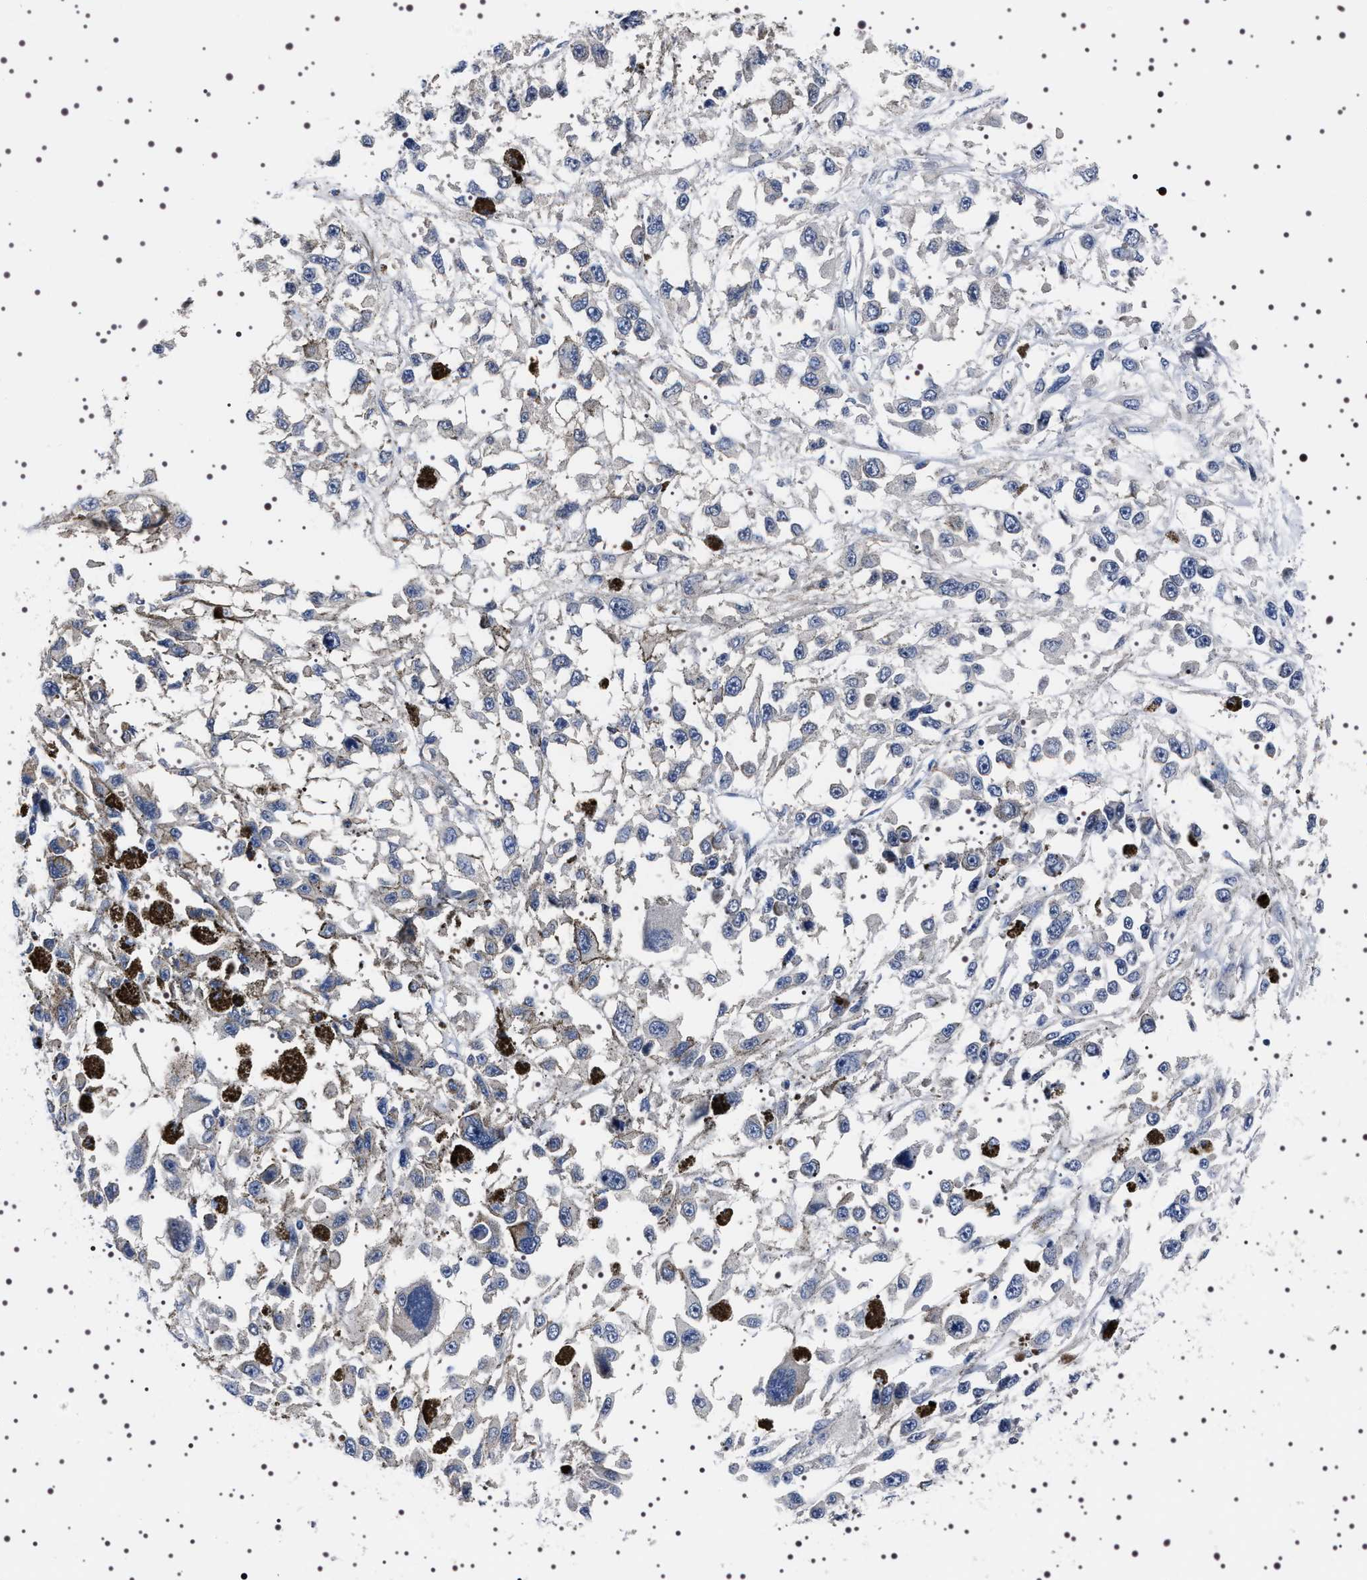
{"staining": {"intensity": "negative", "quantity": "none", "location": "none"}, "tissue": "melanoma", "cell_type": "Tumor cells", "image_type": "cancer", "snomed": [{"axis": "morphology", "description": "Malignant melanoma, Metastatic site"}, {"axis": "topography", "description": "Lymph node"}], "caption": "A high-resolution image shows immunohistochemistry (IHC) staining of malignant melanoma (metastatic site), which demonstrates no significant positivity in tumor cells. (DAB immunohistochemistry, high magnification).", "gene": "TARBP1", "patient": {"sex": "male", "age": 59}}